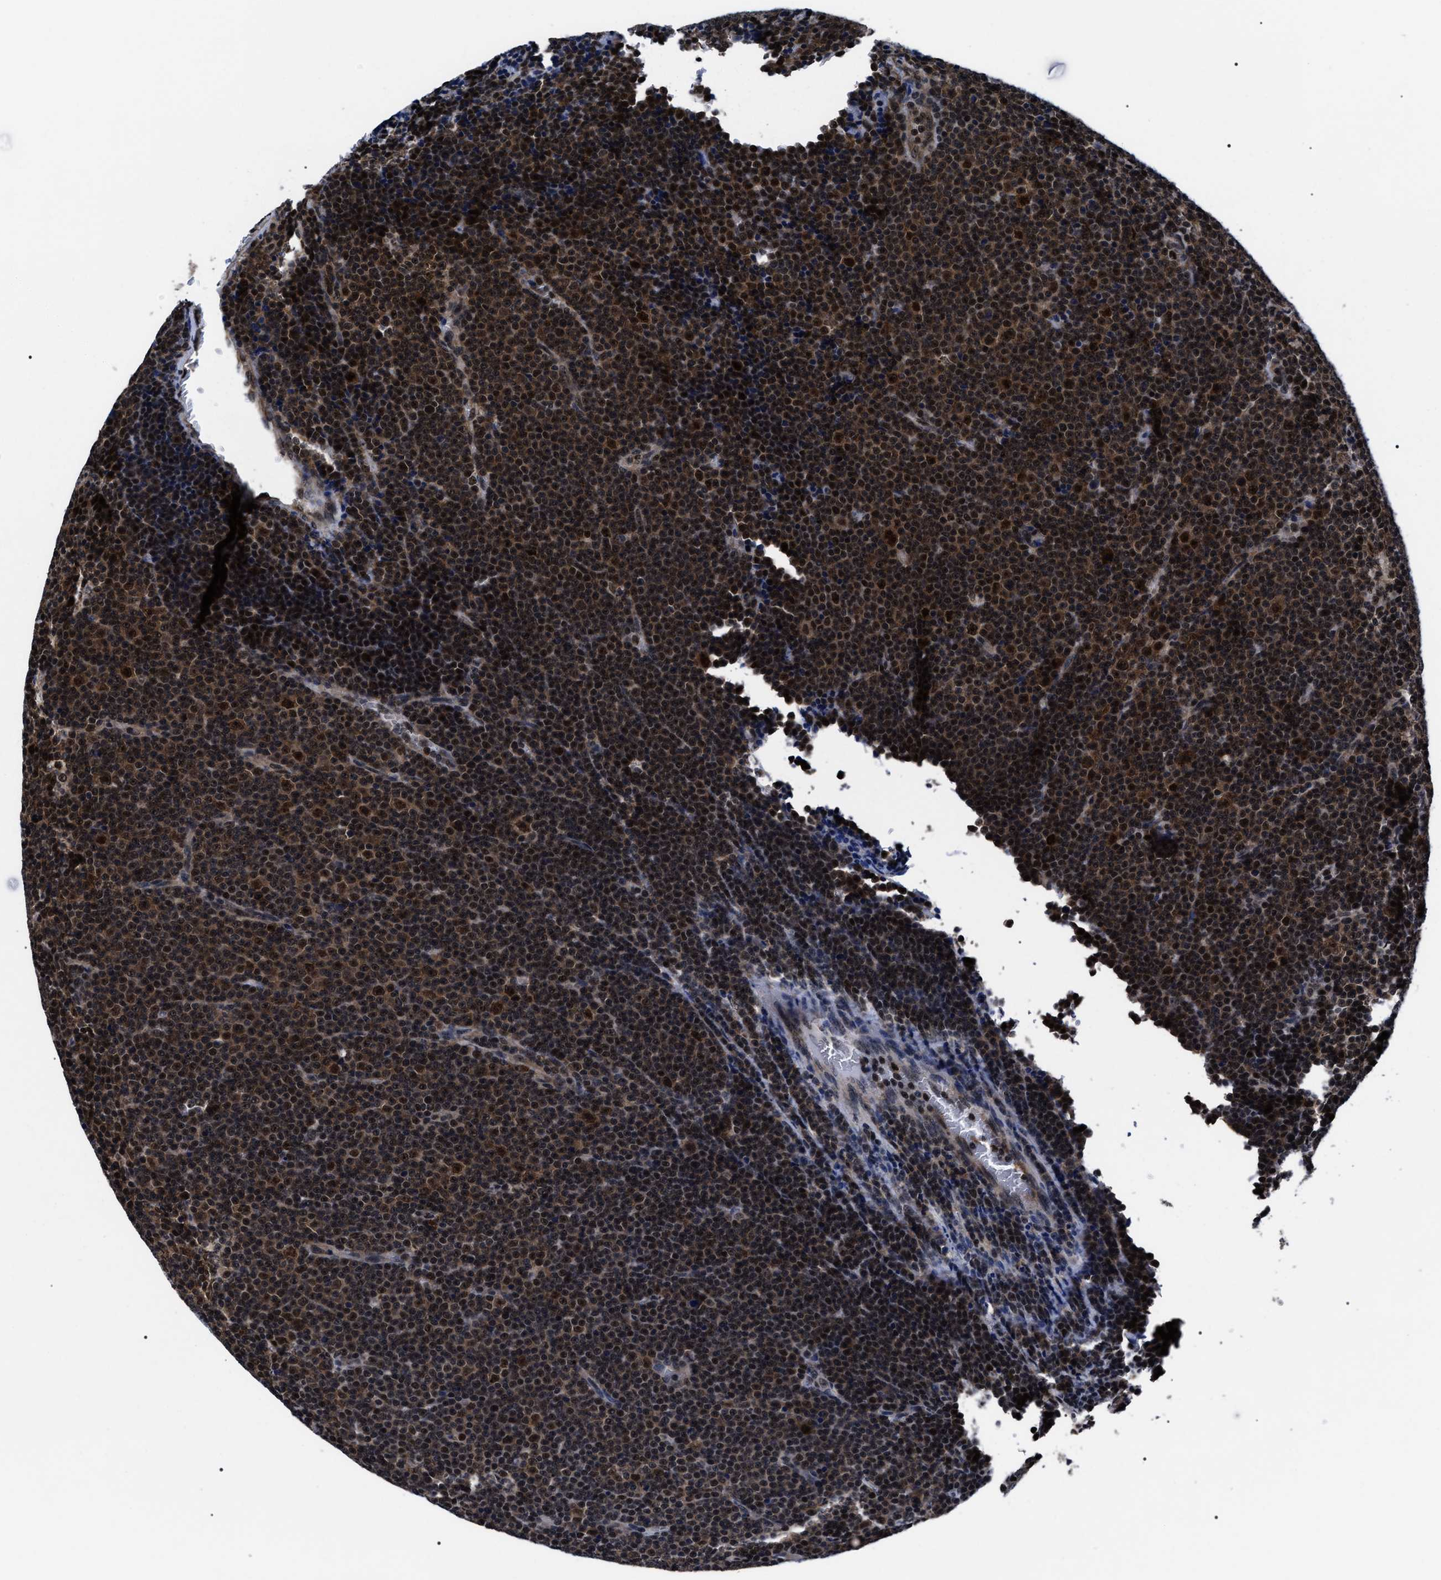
{"staining": {"intensity": "strong", "quantity": ">75%", "location": "cytoplasmic/membranous,nuclear"}, "tissue": "lymphoma", "cell_type": "Tumor cells", "image_type": "cancer", "snomed": [{"axis": "morphology", "description": "Malignant lymphoma, non-Hodgkin's type, Low grade"}, {"axis": "topography", "description": "Lymph node"}], "caption": "Protein staining exhibits strong cytoplasmic/membranous and nuclear staining in approximately >75% of tumor cells in lymphoma.", "gene": "CSNK2A1", "patient": {"sex": "female", "age": 67}}